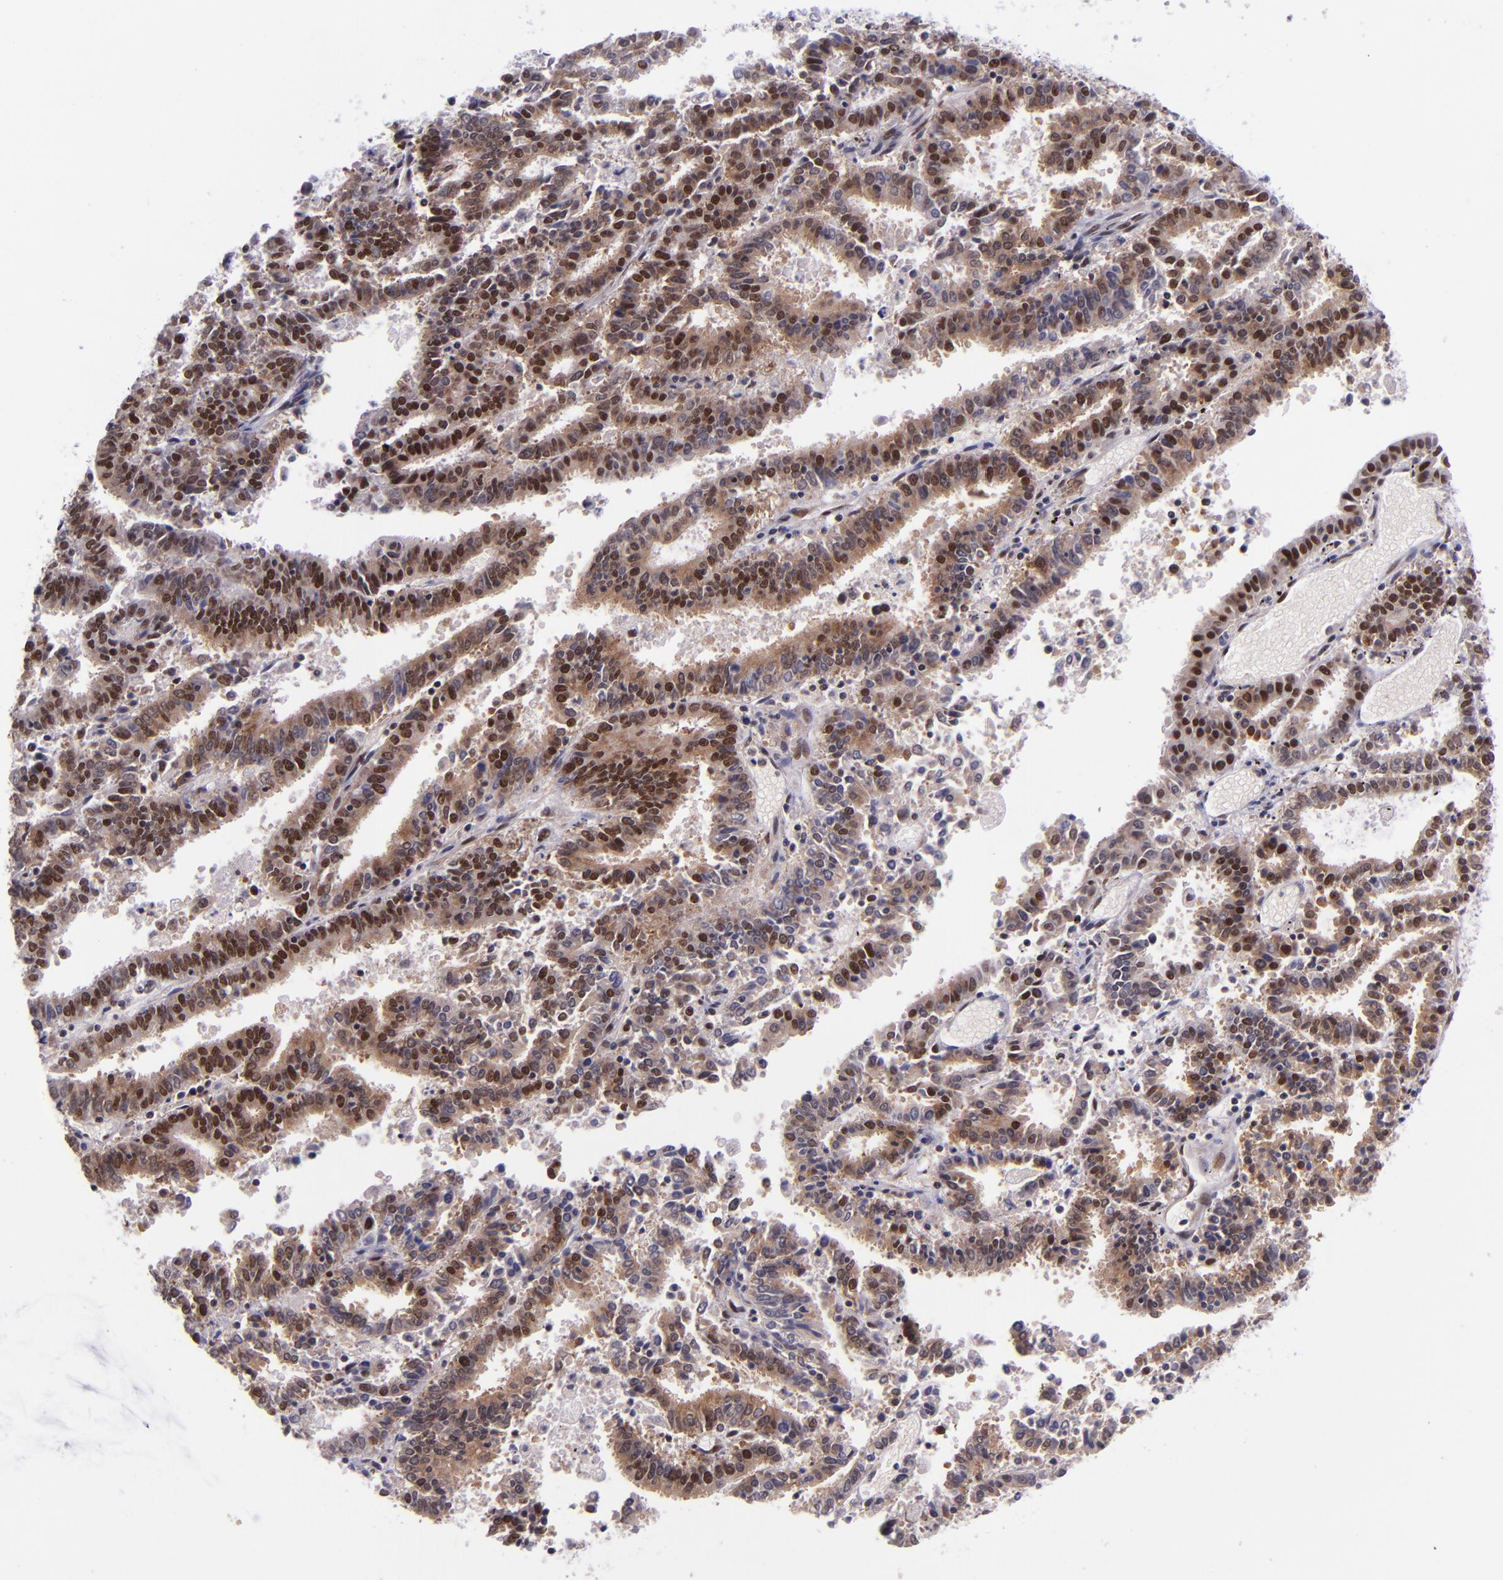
{"staining": {"intensity": "moderate", "quantity": ">75%", "location": "cytoplasmic/membranous,nuclear"}, "tissue": "endometrial cancer", "cell_type": "Tumor cells", "image_type": "cancer", "snomed": [{"axis": "morphology", "description": "Adenocarcinoma, NOS"}, {"axis": "topography", "description": "Uterus"}], "caption": "Adenocarcinoma (endometrial) stained with a brown dye exhibits moderate cytoplasmic/membranous and nuclear positive staining in about >75% of tumor cells.", "gene": "GPKOW", "patient": {"sex": "female", "age": 83}}